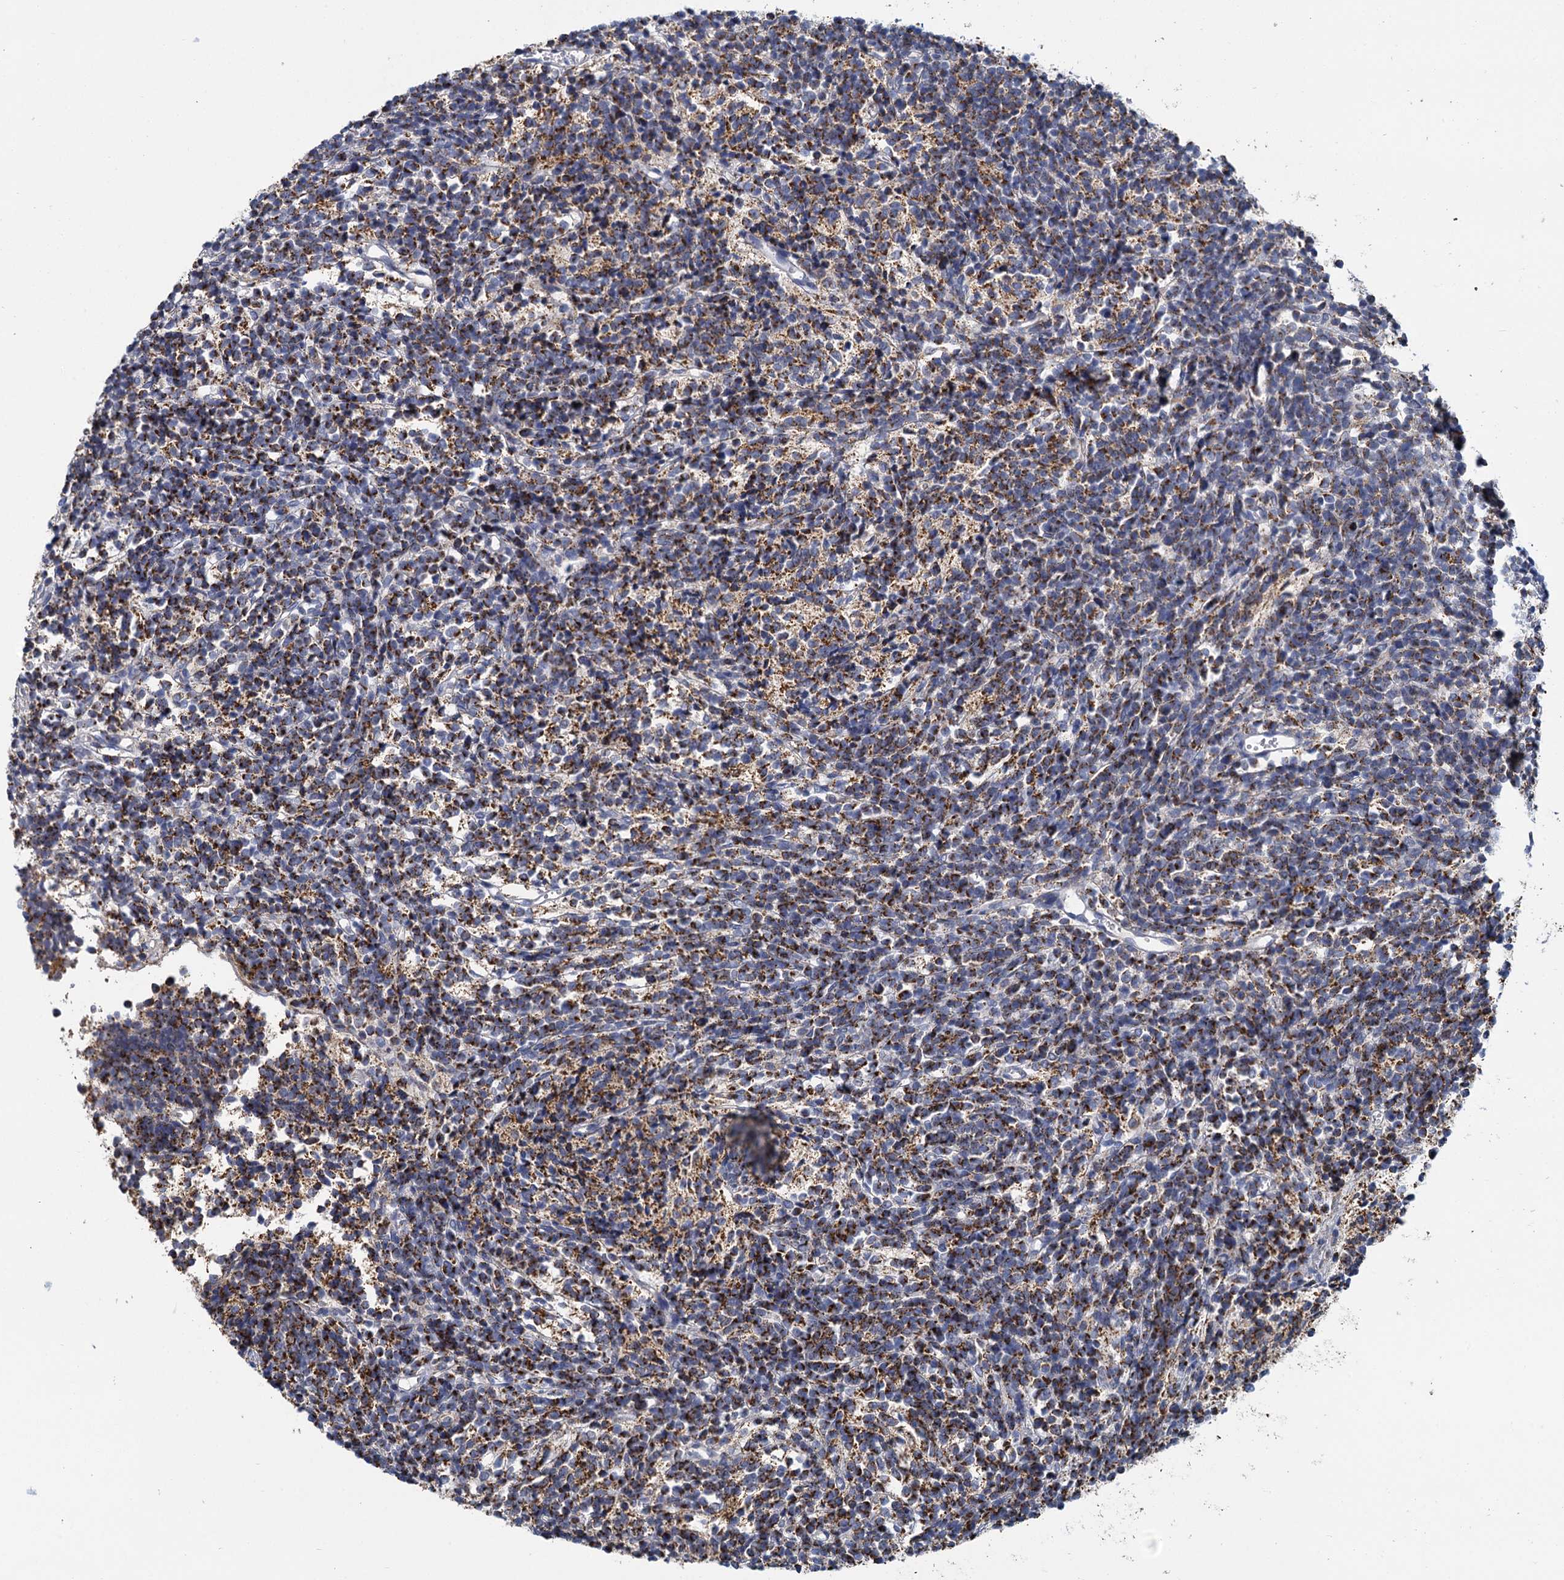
{"staining": {"intensity": "moderate", "quantity": ">75%", "location": "cytoplasmic/membranous"}, "tissue": "glioma", "cell_type": "Tumor cells", "image_type": "cancer", "snomed": [{"axis": "morphology", "description": "Glioma, malignant, Low grade"}, {"axis": "topography", "description": "Brain"}], "caption": "Immunohistochemistry (IHC) (DAB (3,3'-diaminobenzidine)) staining of glioma exhibits moderate cytoplasmic/membranous protein expression in about >75% of tumor cells. (Stains: DAB (3,3'-diaminobenzidine) in brown, nuclei in blue, Microscopy: brightfield microscopy at high magnification).", "gene": "CCP110", "patient": {"sex": "female", "age": 1}}